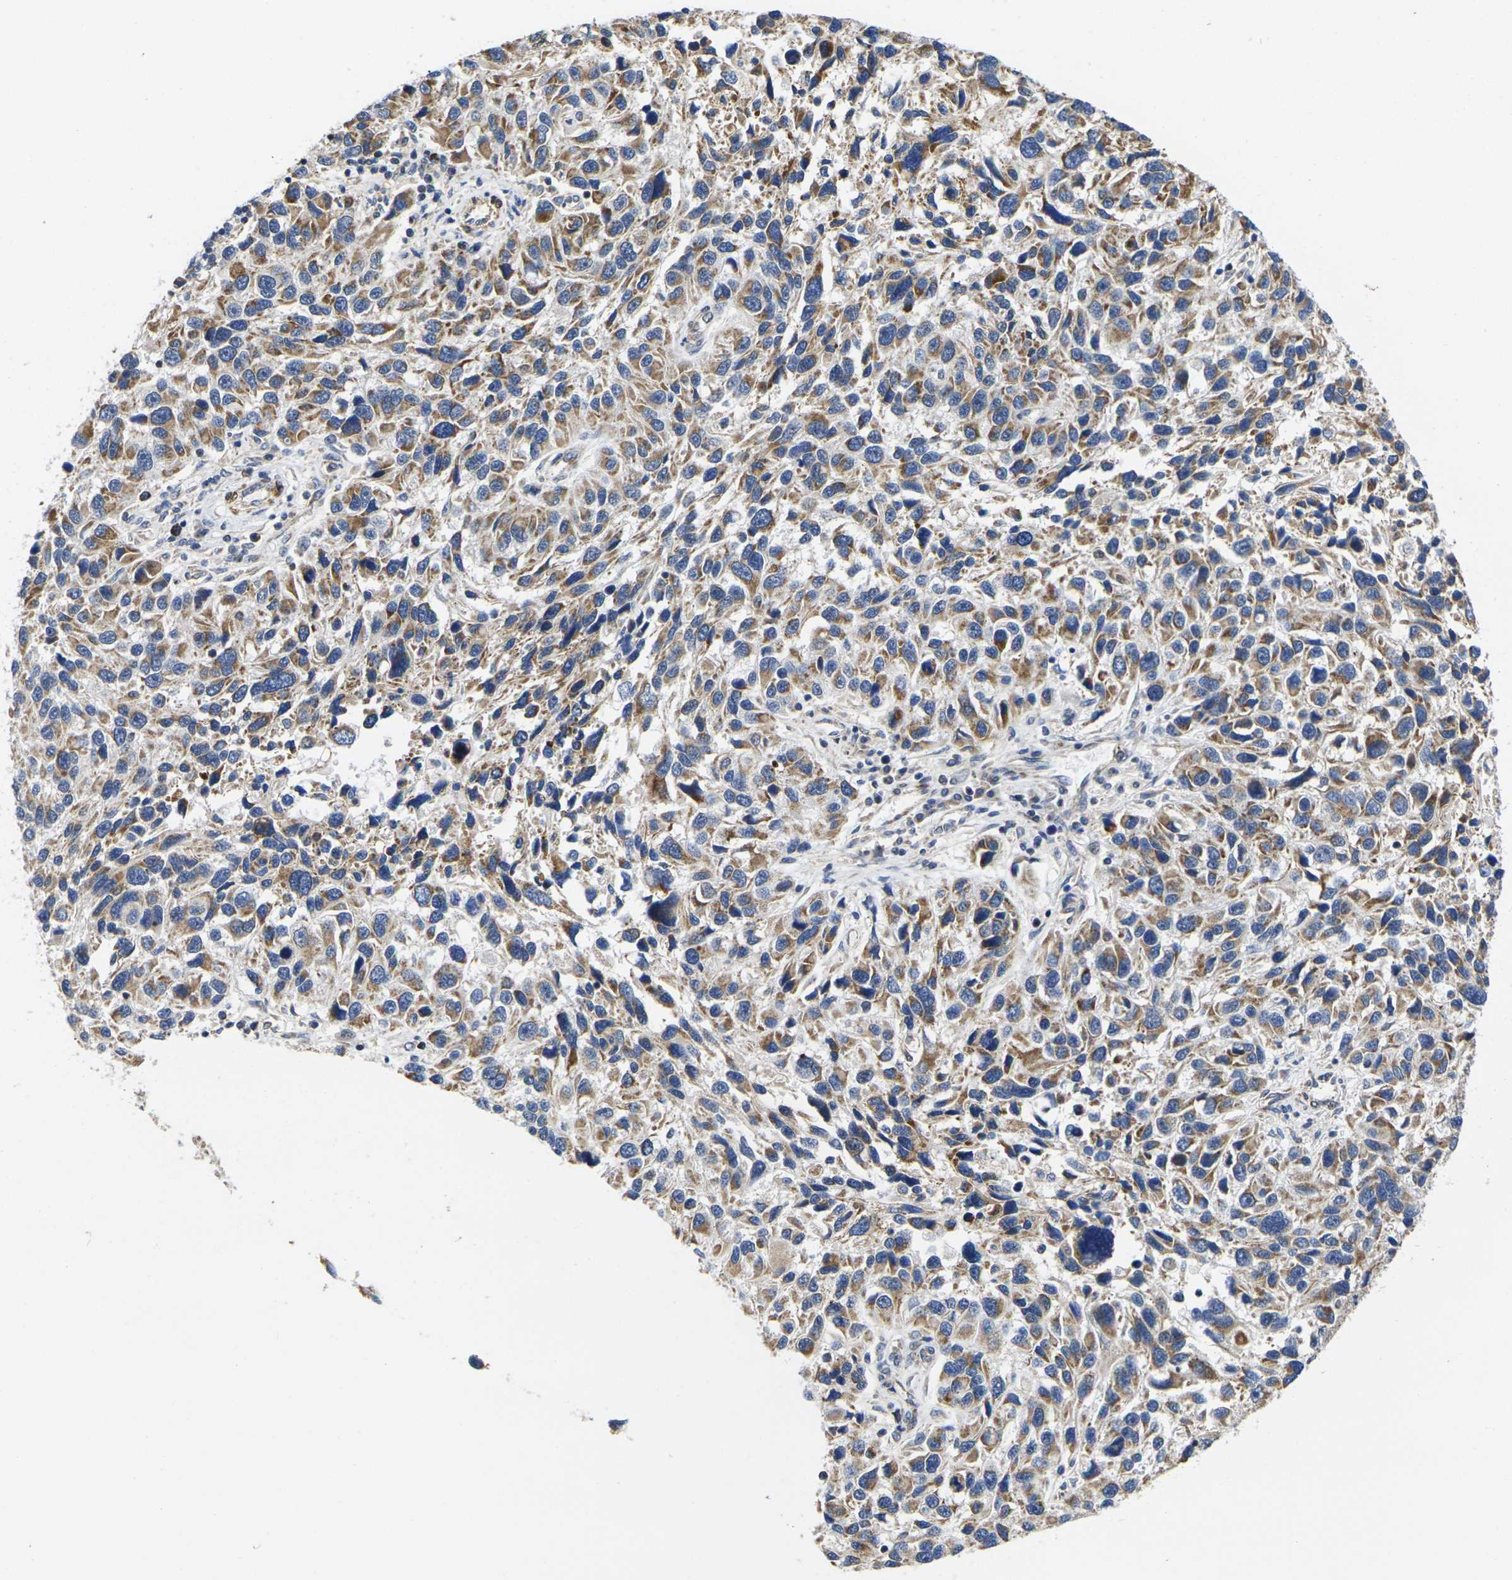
{"staining": {"intensity": "moderate", "quantity": ">75%", "location": "cytoplasmic/membranous"}, "tissue": "melanoma", "cell_type": "Tumor cells", "image_type": "cancer", "snomed": [{"axis": "morphology", "description": "Malignant melanoma, NOS"}, {"axis": "topography", "description": "Skin"}], "caption": "Protein expression by IHC demonstrates moderate cytoplasmic/membranous expression in approximately >75% of tumor cells in malignant melanoma.", "gene": "P2RY11", "patient": {"sex": "male", "age": 53}}